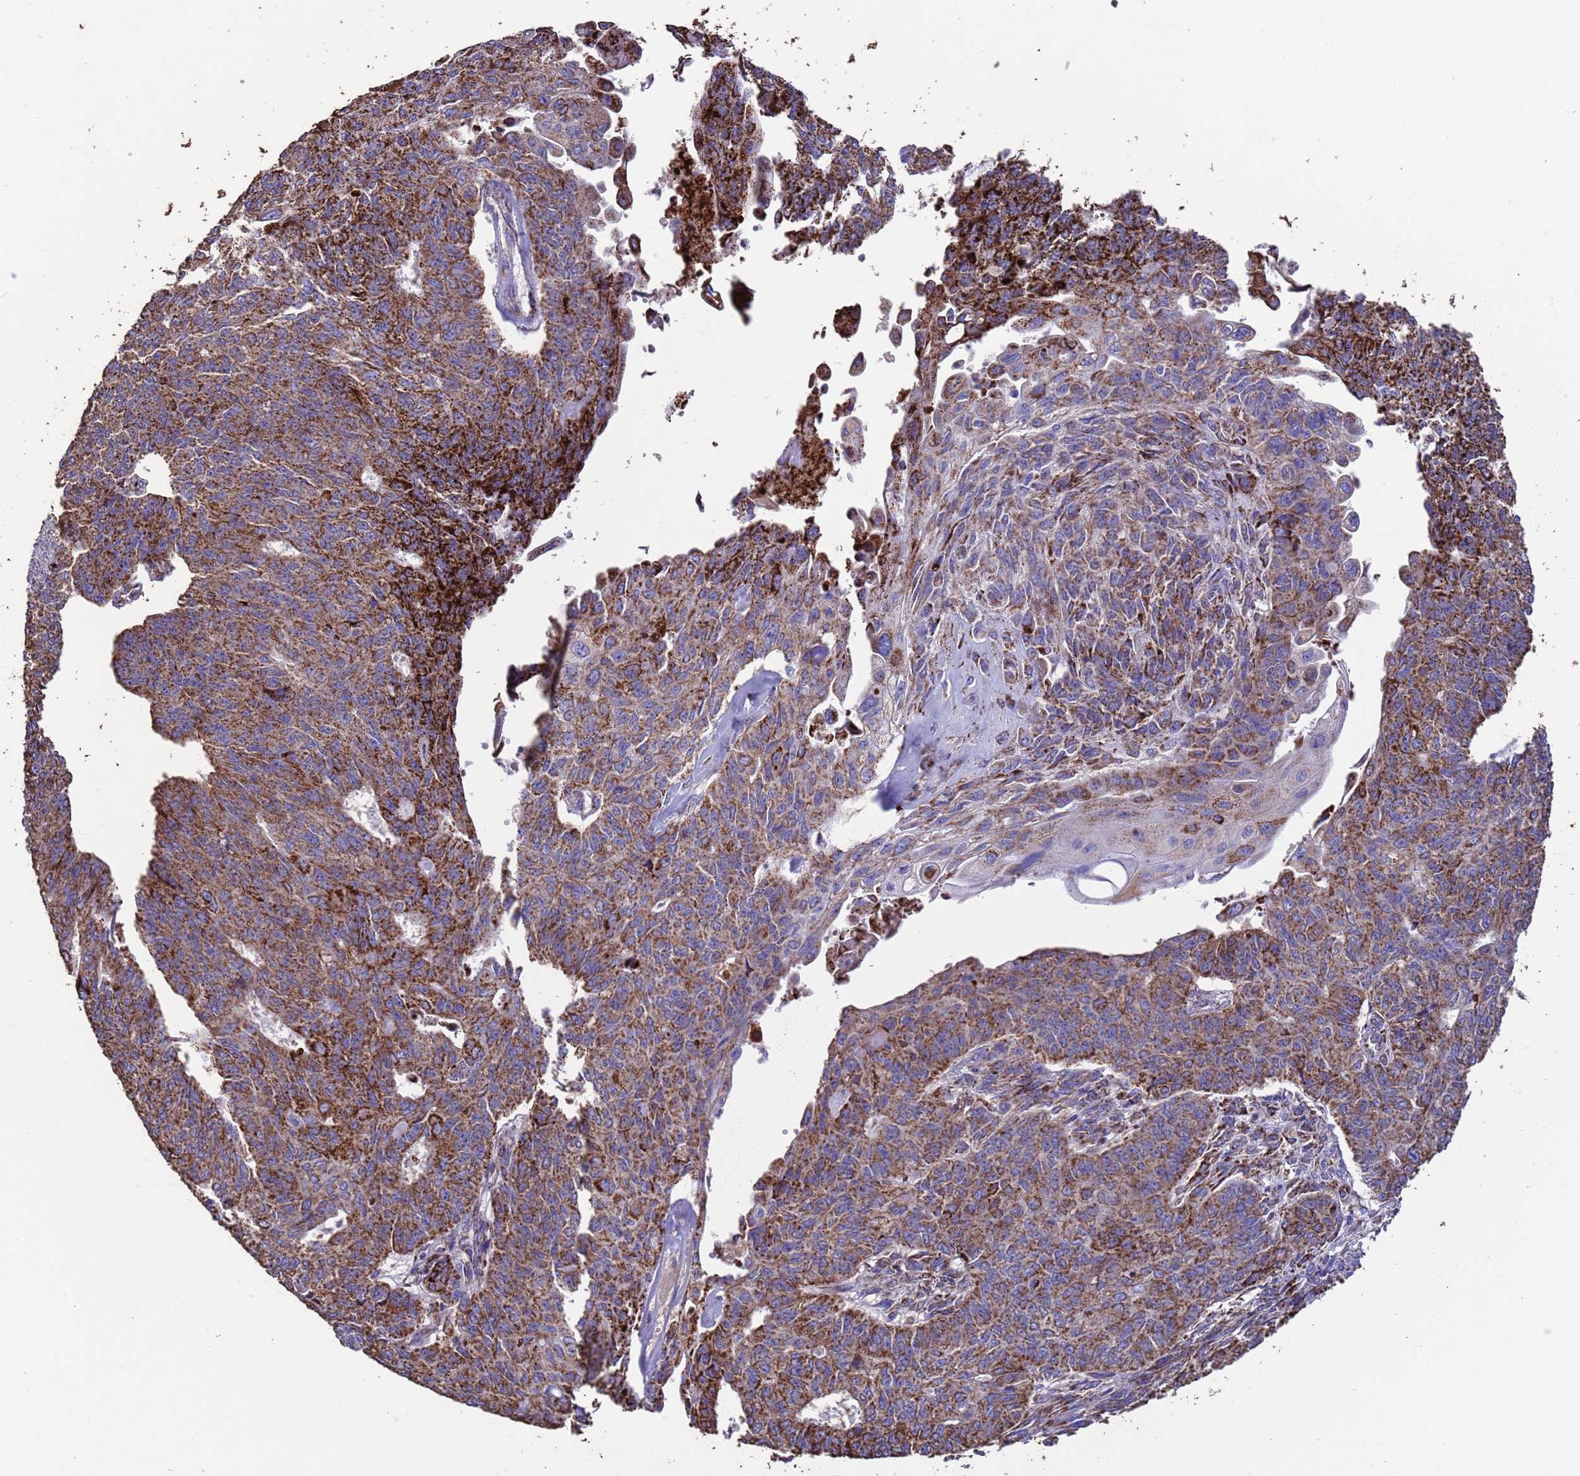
{"staining": {"intensity": "strong", "quantity": "25%-75%", "location": "cytoplasmic/membranous"}, "tissue": "endometrial cancer", "cell_type": "Tumor cells", "image_type": "cancer", "snomed": [{"axis": "morphology", "description": "Adenocarcinoma, NOS"}, {"axis": "topography", "description": "Endometrium"}], "caption": "Endometrial adenocarcinoma stained with a brown dye reveals strong cytoplasmic/membranous positive staining in about 25%-75% of tumor cells.", "gene": "ZNFX1", "patient": {"sex": "female", "age": 32}}